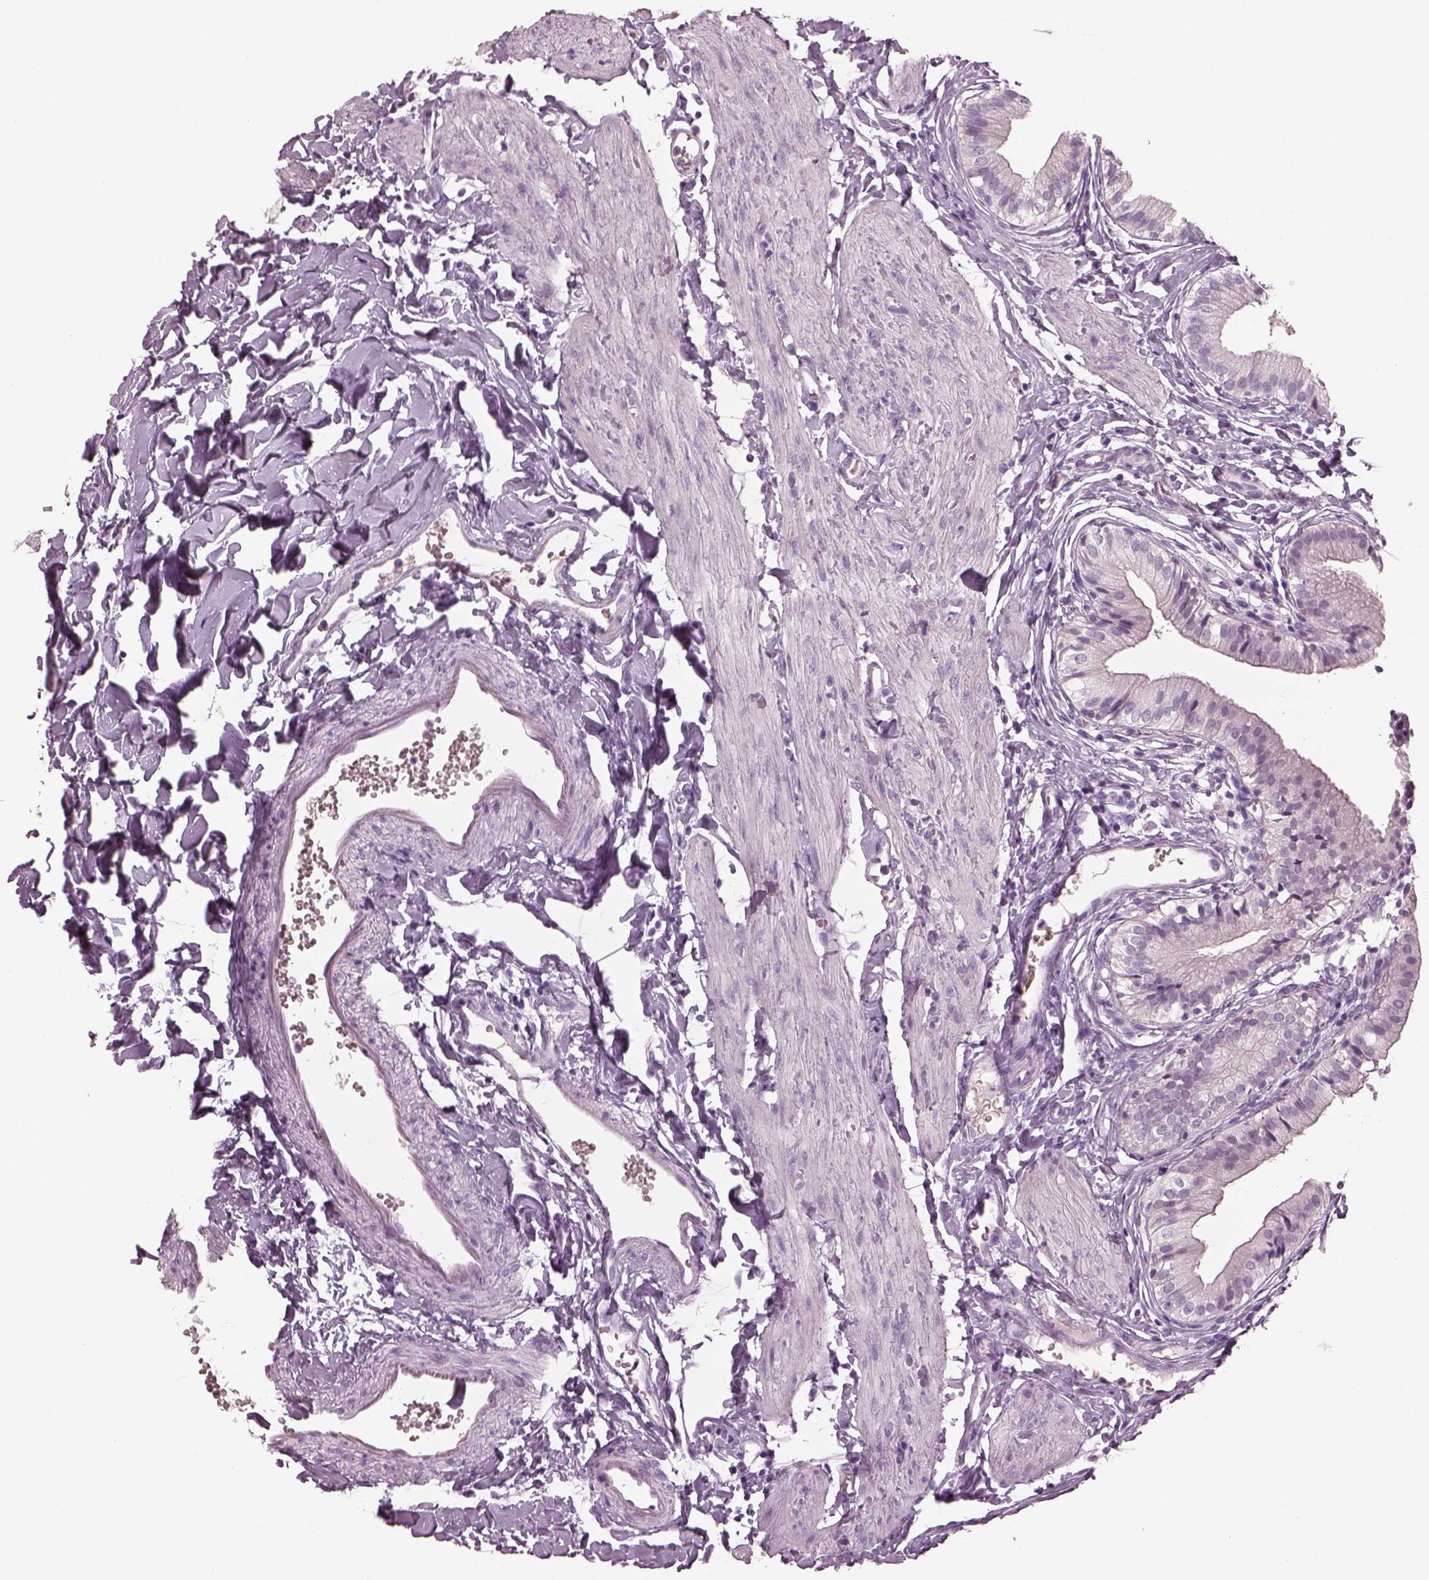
{"staining": {"intensity": "negative", "quantity": "none", "location": "none"}, "tissue": "gallbladder", "cell_type": "Glandular cells", "image_type": "normal", "snomed": [{"axis": "morphology", "description": "Normal tissue, NOS"}, {"axis": "topography", "description": "Gallbladder"}], "caption": "Immunohistochemical staining of normal gallbladder demonstrates no significant expression in glandular cells. (Brightfield microscopy of DAB (3,3'-diaminobenzidine) immunohistochemistry at high magnification).", "gene": "PACRG", "patient": {"sex": "female", "age": 47}}